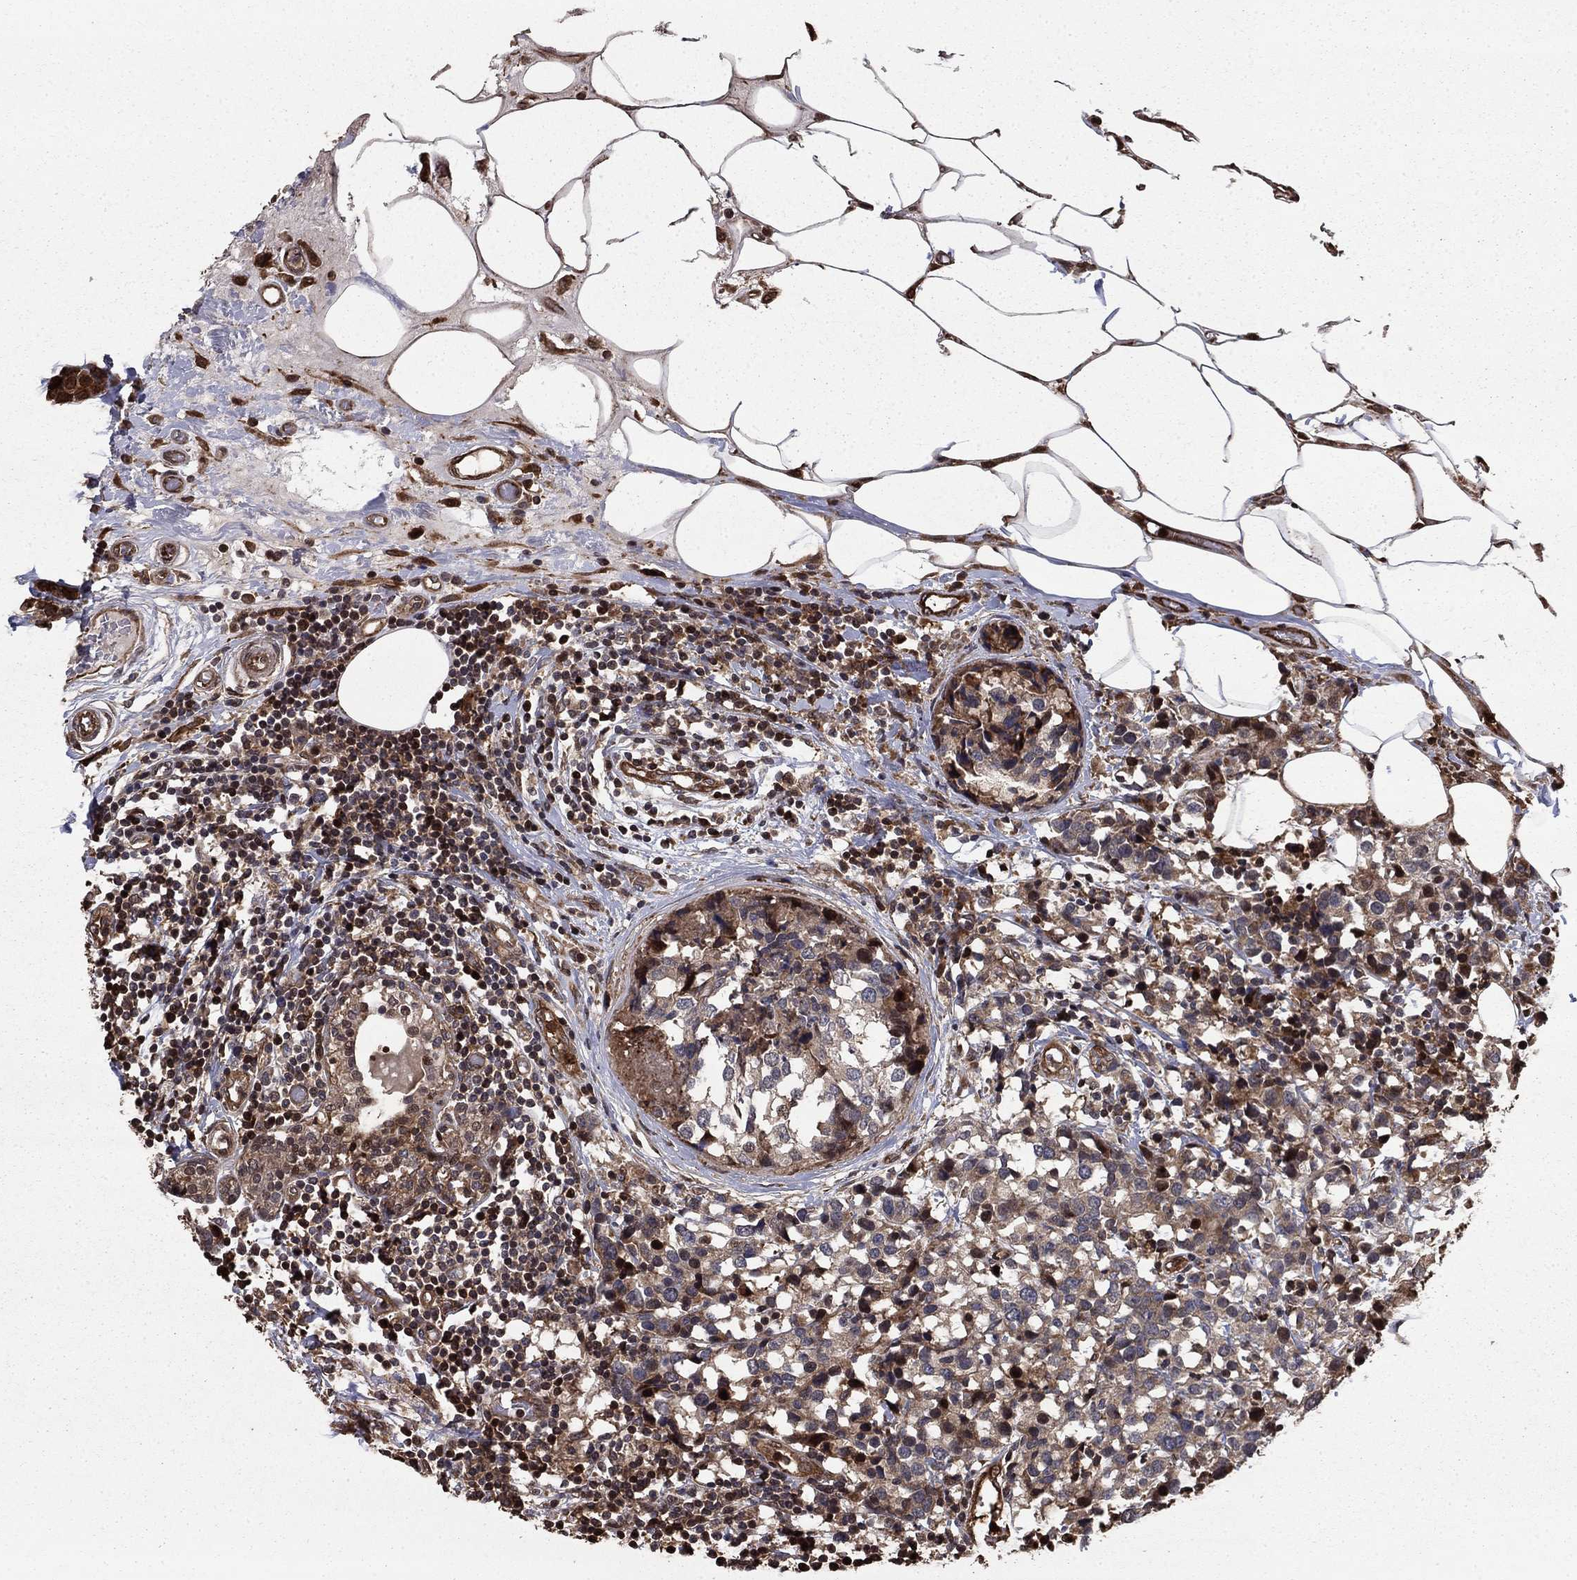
{"staining": {"intensity": "weak", "quantity": "25%-75%", "location": "cytoplasmic/membranous"}, "tissue": "breast cancer", "cell_type": "Tumor cells", "image_type": "cancer", "snomed": [{"axis": "morphology", "description": "Lobular carcinoma"}, {"axis": "topography", "description": "Breast"}], "caption": "Protein staining of breast cancer (lobular carcinoma) tissue exhibits weak cytoplasmic/membranous staining in approximately 25%-75% of tumor cells.", "gene": "GYG1", "patient": {"sex": "female", "age": 59}}